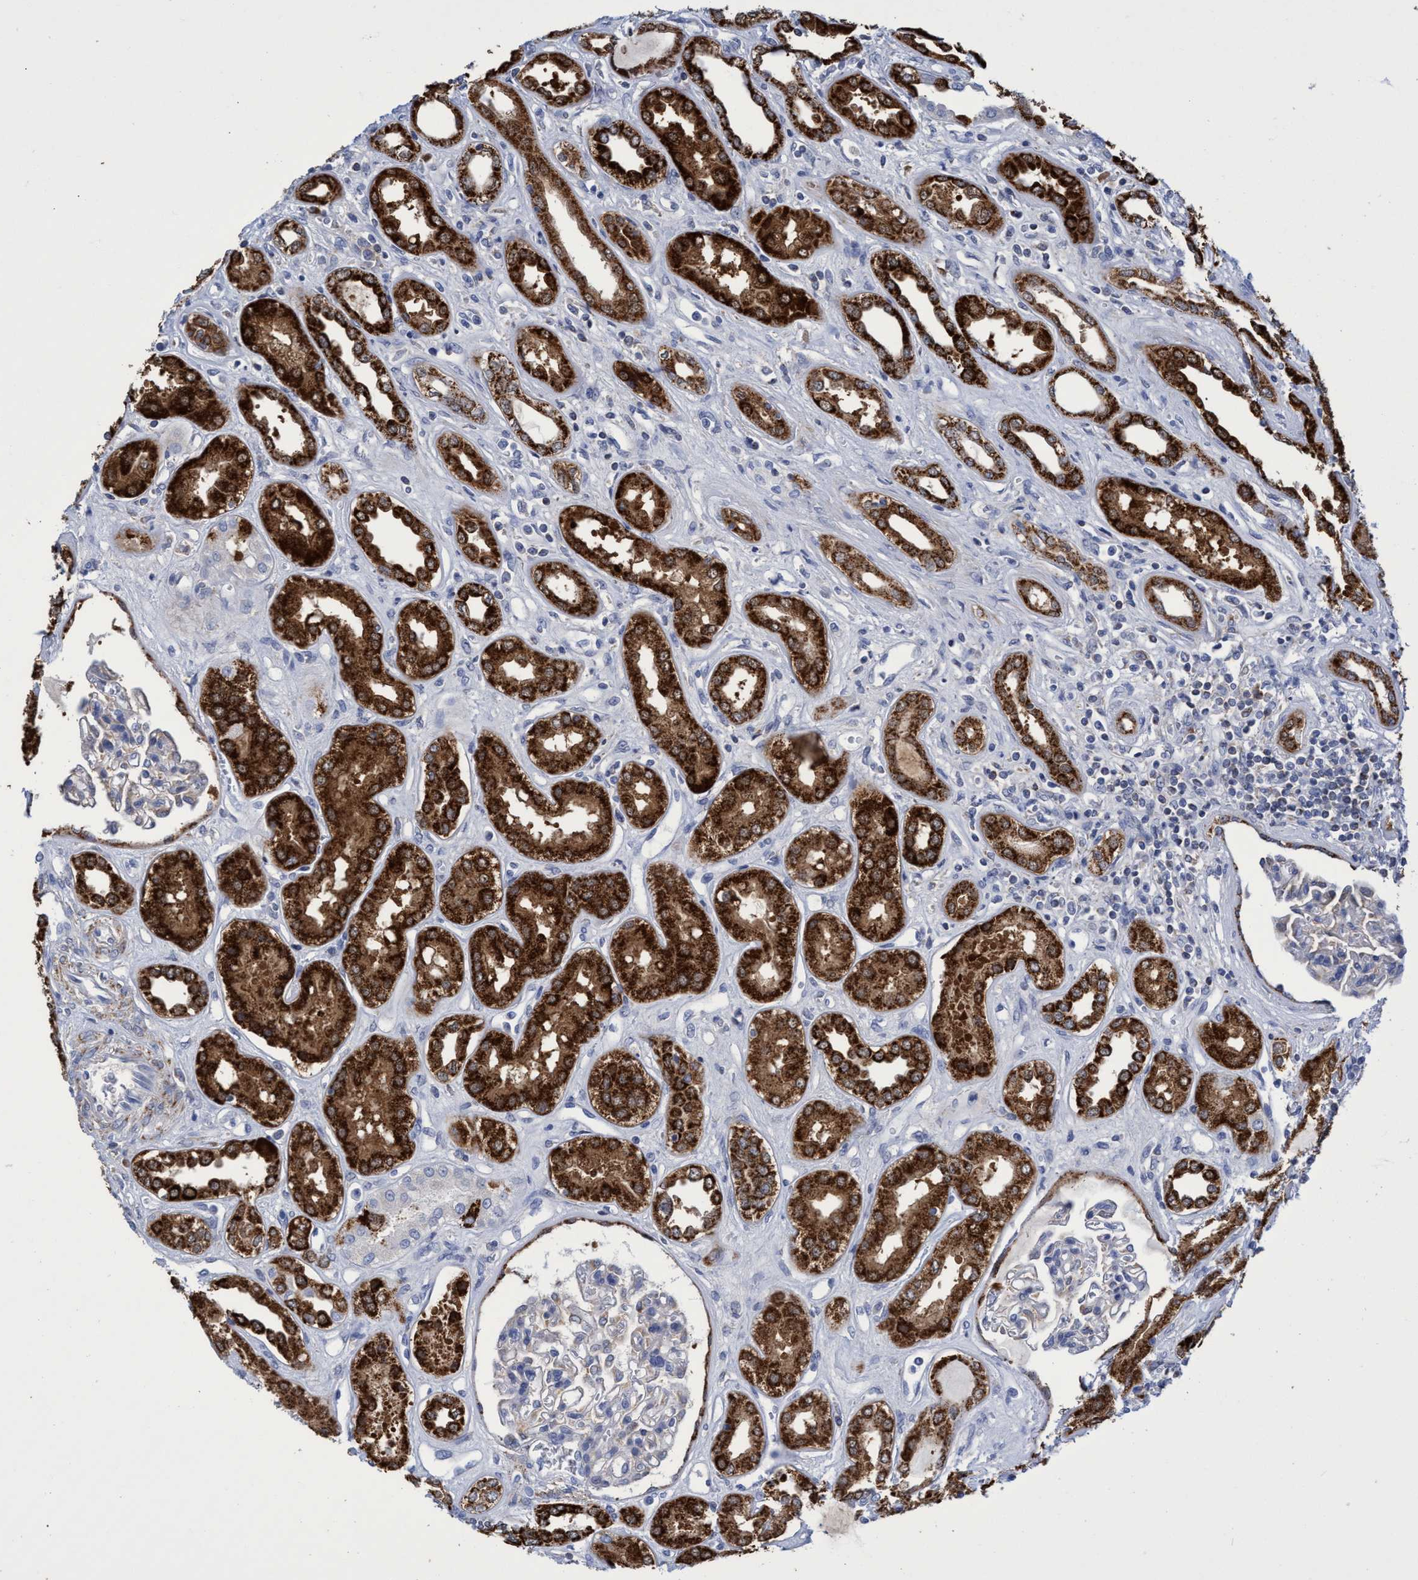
{"staining": {"intensity": "weak", "quantity": "<25%", "location": "cytoplasmic/membranous"}, "tissue": "kidney", "cell_type": "Cells in glomeruli", "image_type": "normal", "snomed": [{"axis": "morphology", "description": "Normal tissue, NOS"}, {"axis": "topography", "description": "Kidney"}], "caption": "Normal kidney was stained to show a protein in brown. There is no significant expression in cells in glomeruli.", "gene": "CRYZ", "patient": {"sex": "male", "age": 59}}